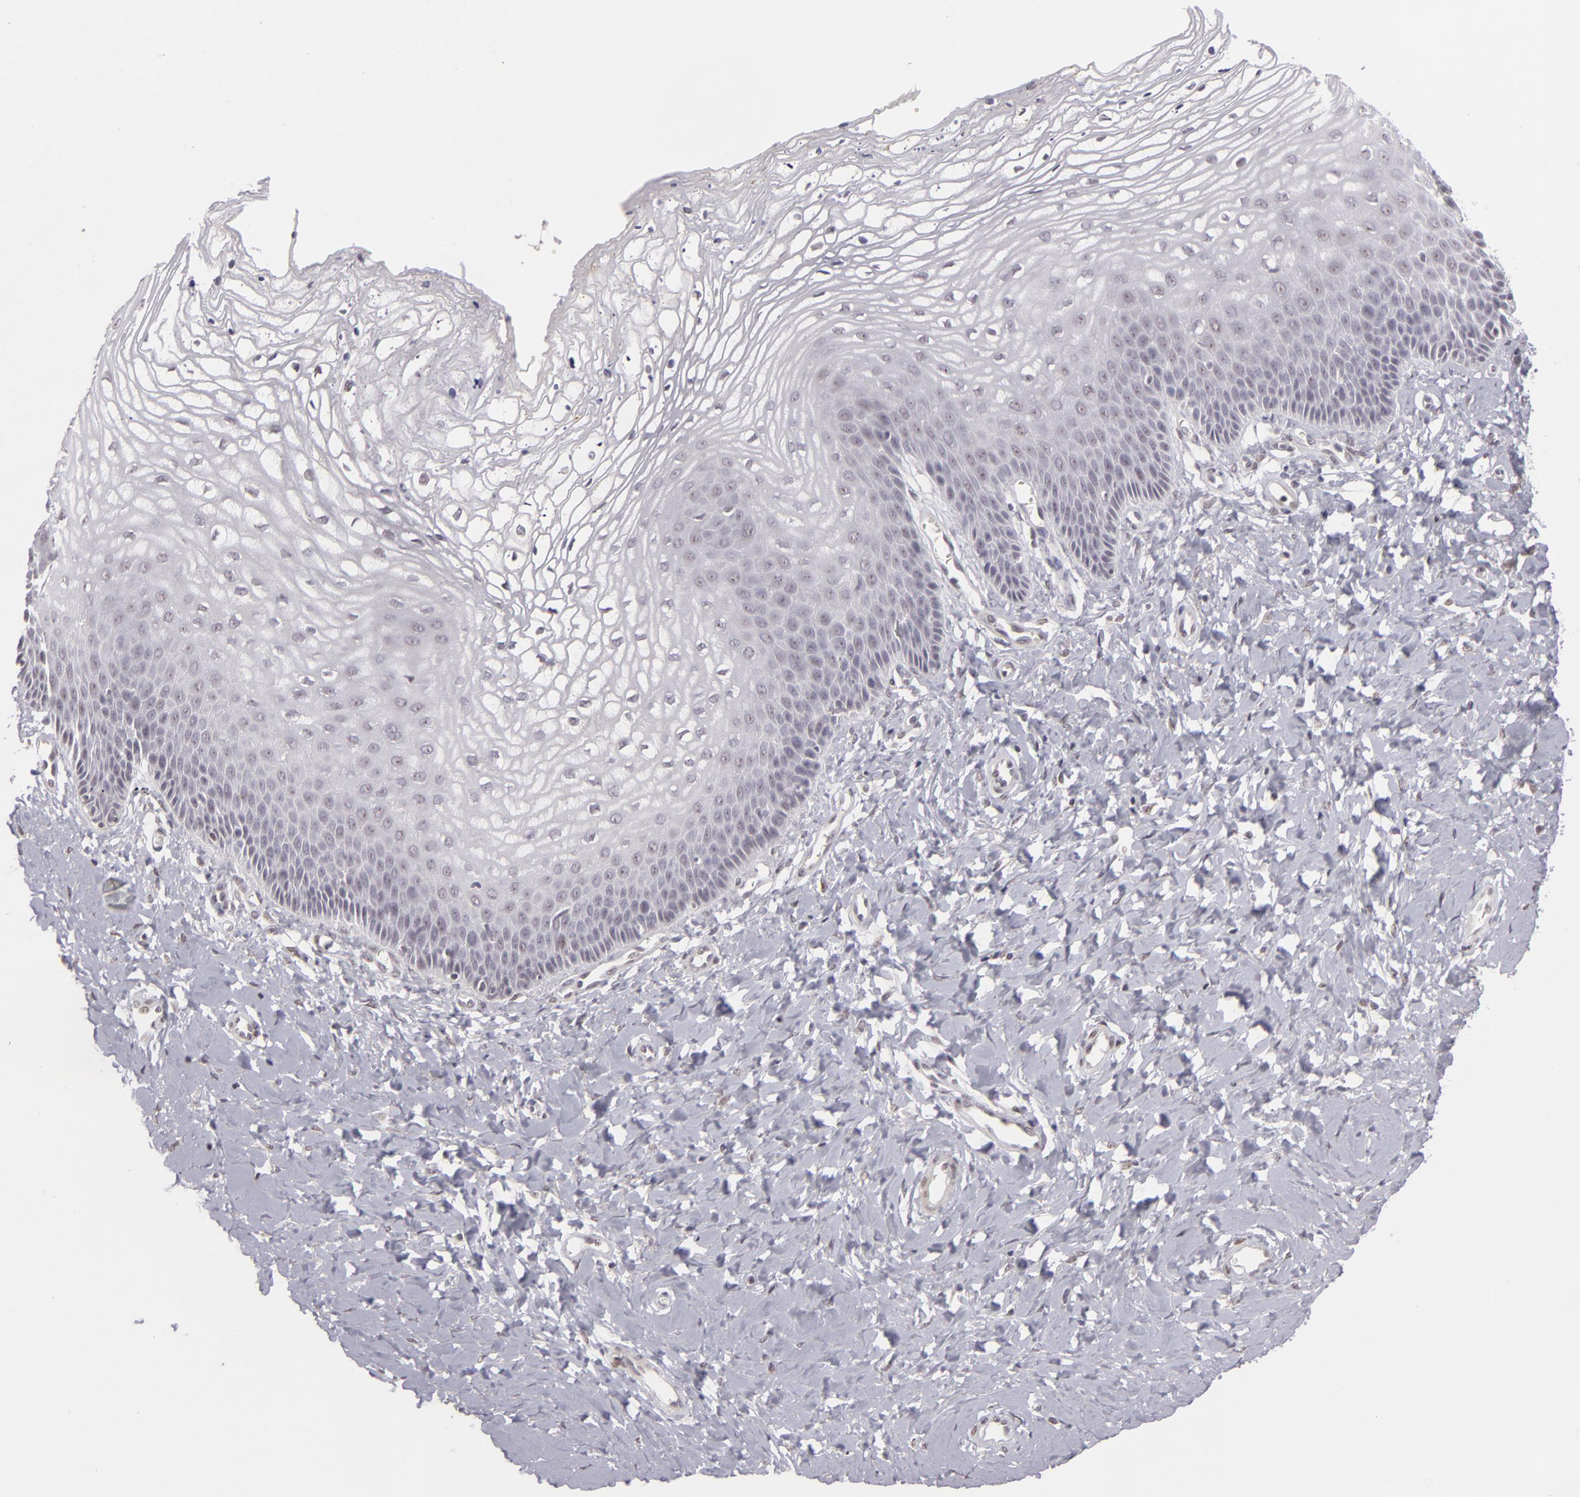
{"staining": {"intensity": "negative", "quantity": "none", "location": "none"}, "tissue": "vagina", "cell_type": "Squamous epithelial cells", "image_type": "normal", "snomed": [{"axis": "morphology", "description": "Normal tissue, NOS"}, {"axis": "topography", "description": "Vagina"}], "caption": "Protein analysis of benign vagina displays no significant staining in squamous epithelial cells. (Brightfield microscopy of DAB immunohistochemistry (IHC) at high magnification).", "gene": "RRP7A", "patient": {"sex": "female", "age": 68}}